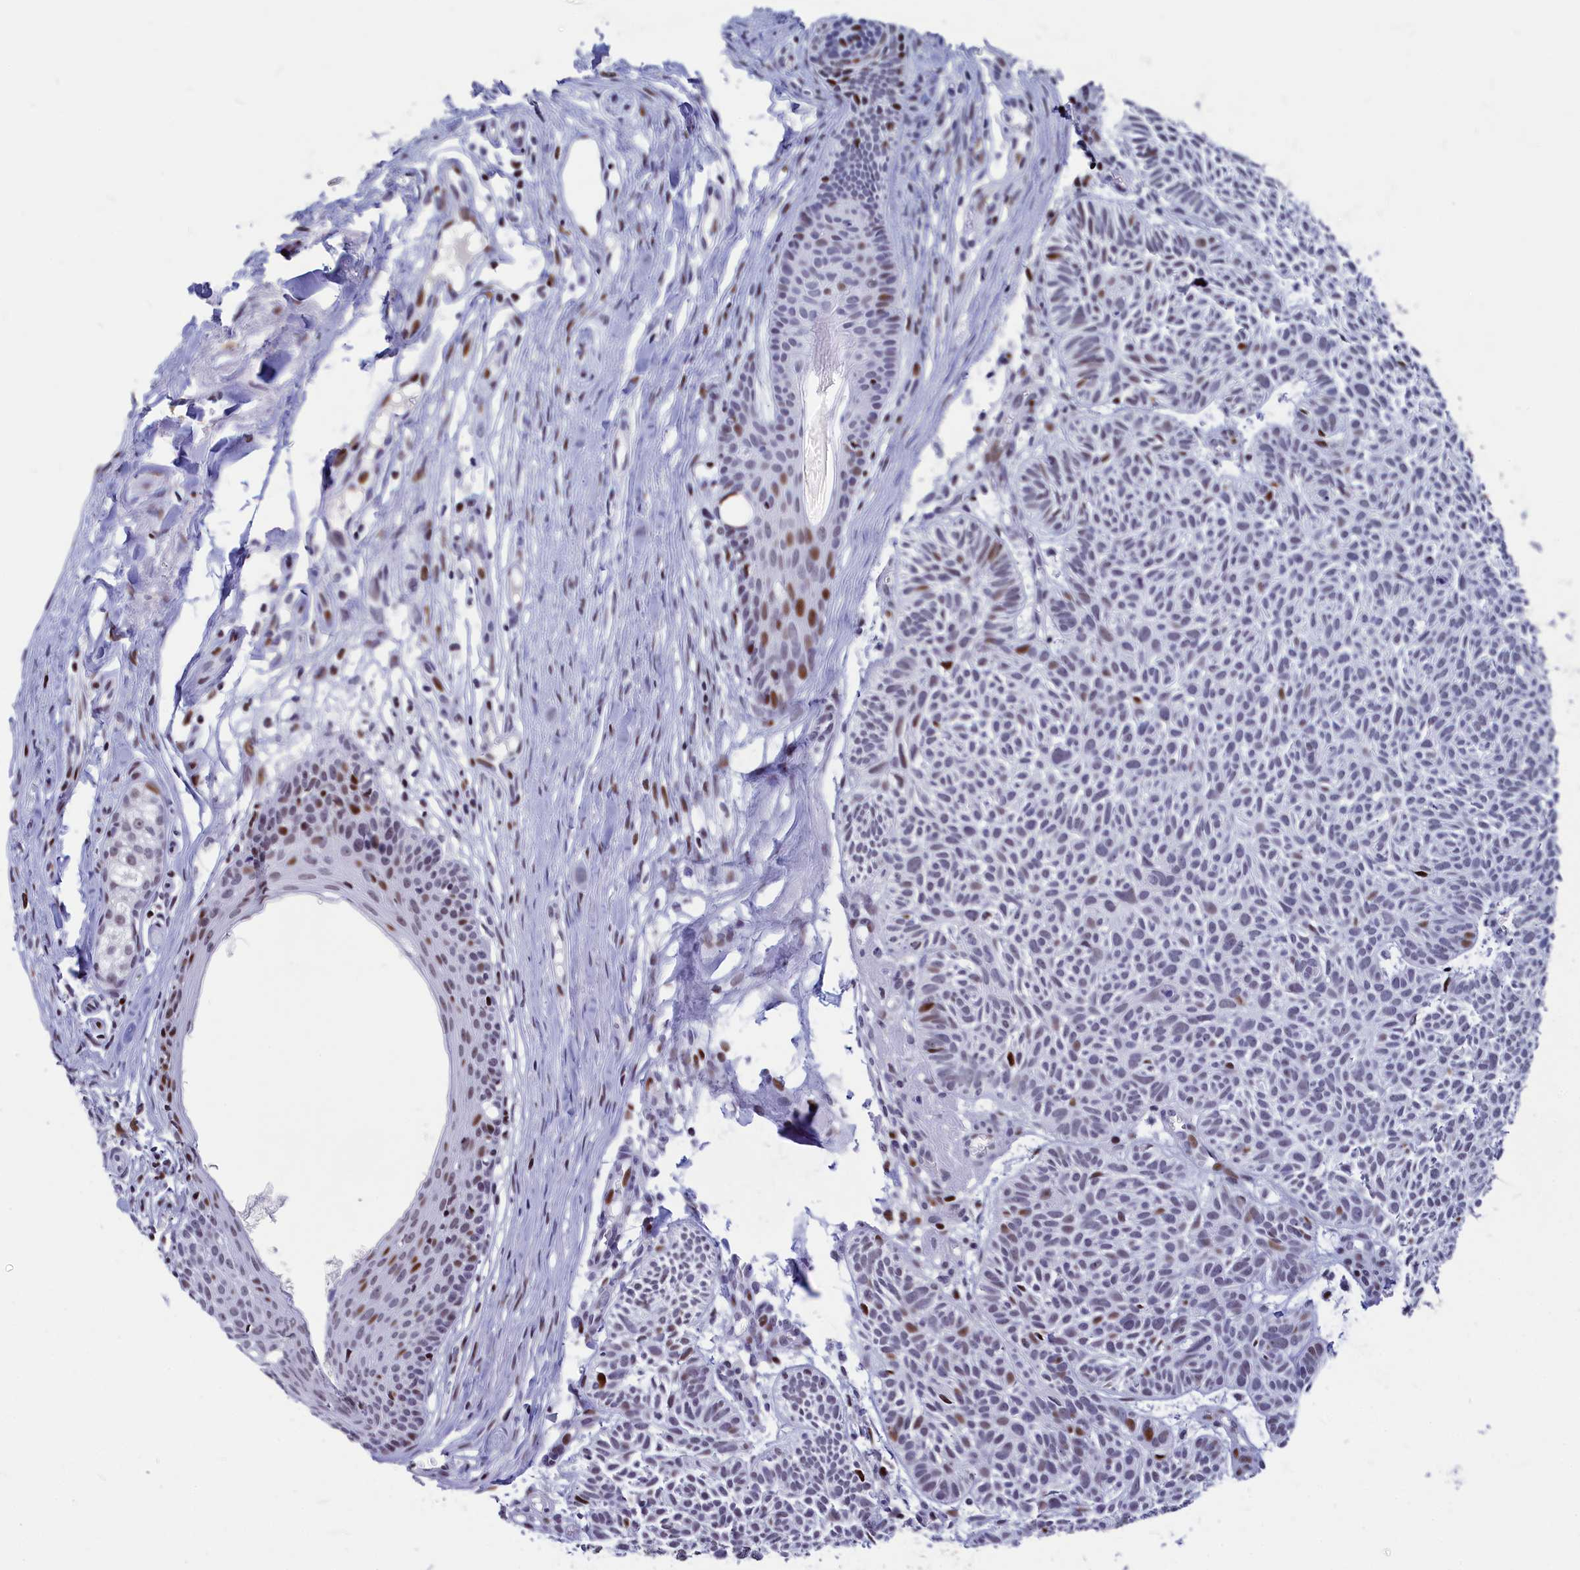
{"staining": {"intensity": "moderate", "quantity": "<25%", "location": "nuclear"}, "tissue": "skin cancer", "cell_type": "Tumor cells", "image_type": "cancer", "snomed": [{"axis": "morphology", "description": "Basal cell carcinoma"}, {"axis": "topography", "description": "Skin"}], "caption": "There is low levels of moderate nuclear staining in tumor cells of skin cancer, as demonstrated by immunohistochemical staining (brown color).", "gene": "NSA2", "patient": {"sex": "male", "age": 69}}